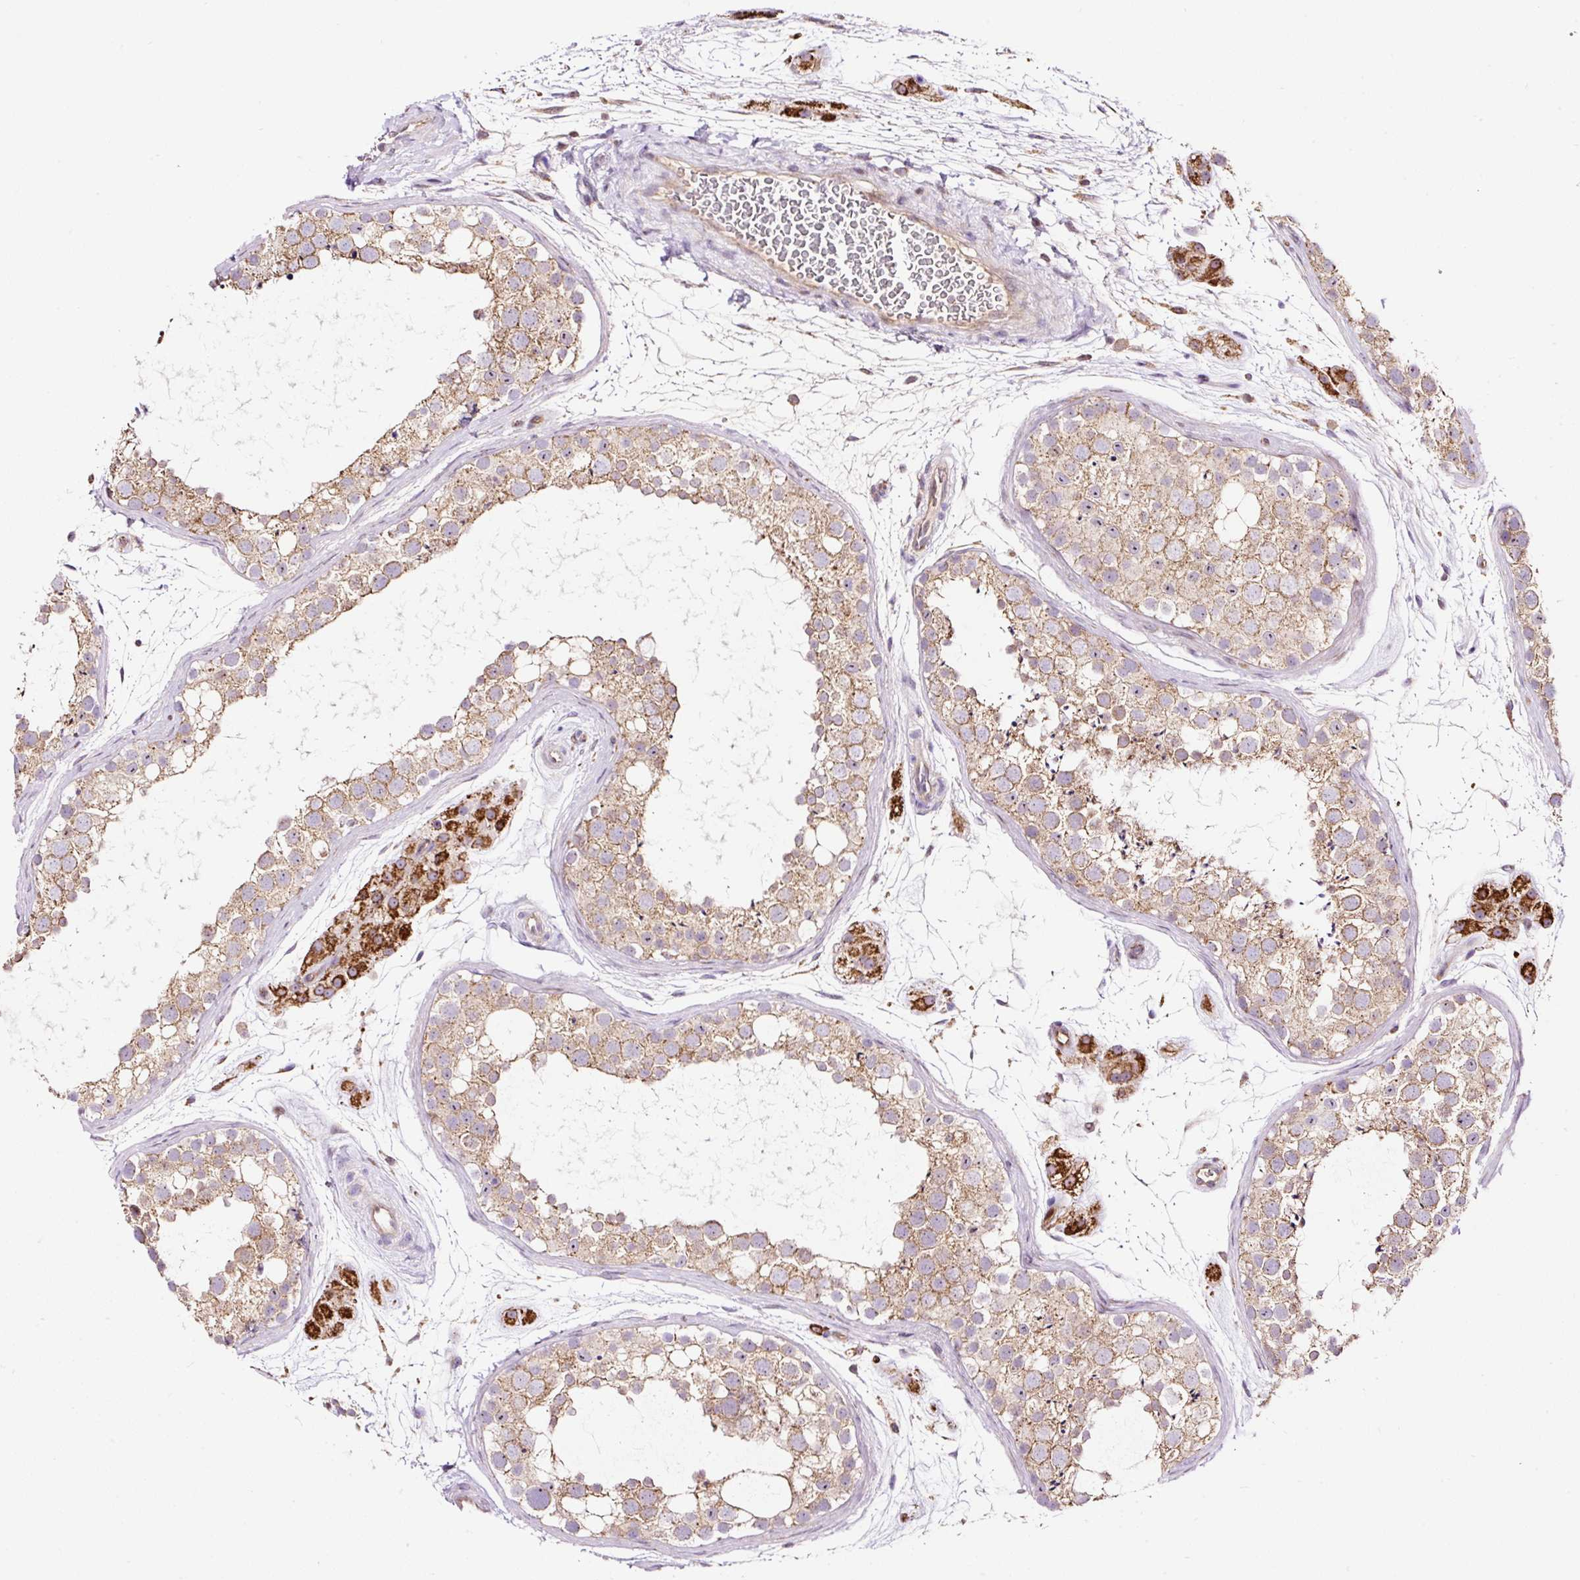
{"staining": {"intensity": "moderate", "quantity": "25%-75%", "location": "cytoplasmic/membranous"}, "tissue": "testis", "cell_type": "Cells in seminiferous ducts", "image_type": "normal", "snomed": [{"axis": "morphology", "description": "Normal tissue, NOS"}, {"axis": "topography", "description": "Testis"}], "caption": "Moderate cytoplasmic/membranous staining is seen in about 25%-75% of cells in seminiferous ducts in normal testis. (DAB (3,3'-diaminobenzidine) IHC, brown staining for protein, blue staining for nuclei).", "gene": "BOLA3", "patient": {"sex": "male", "age": 41}}